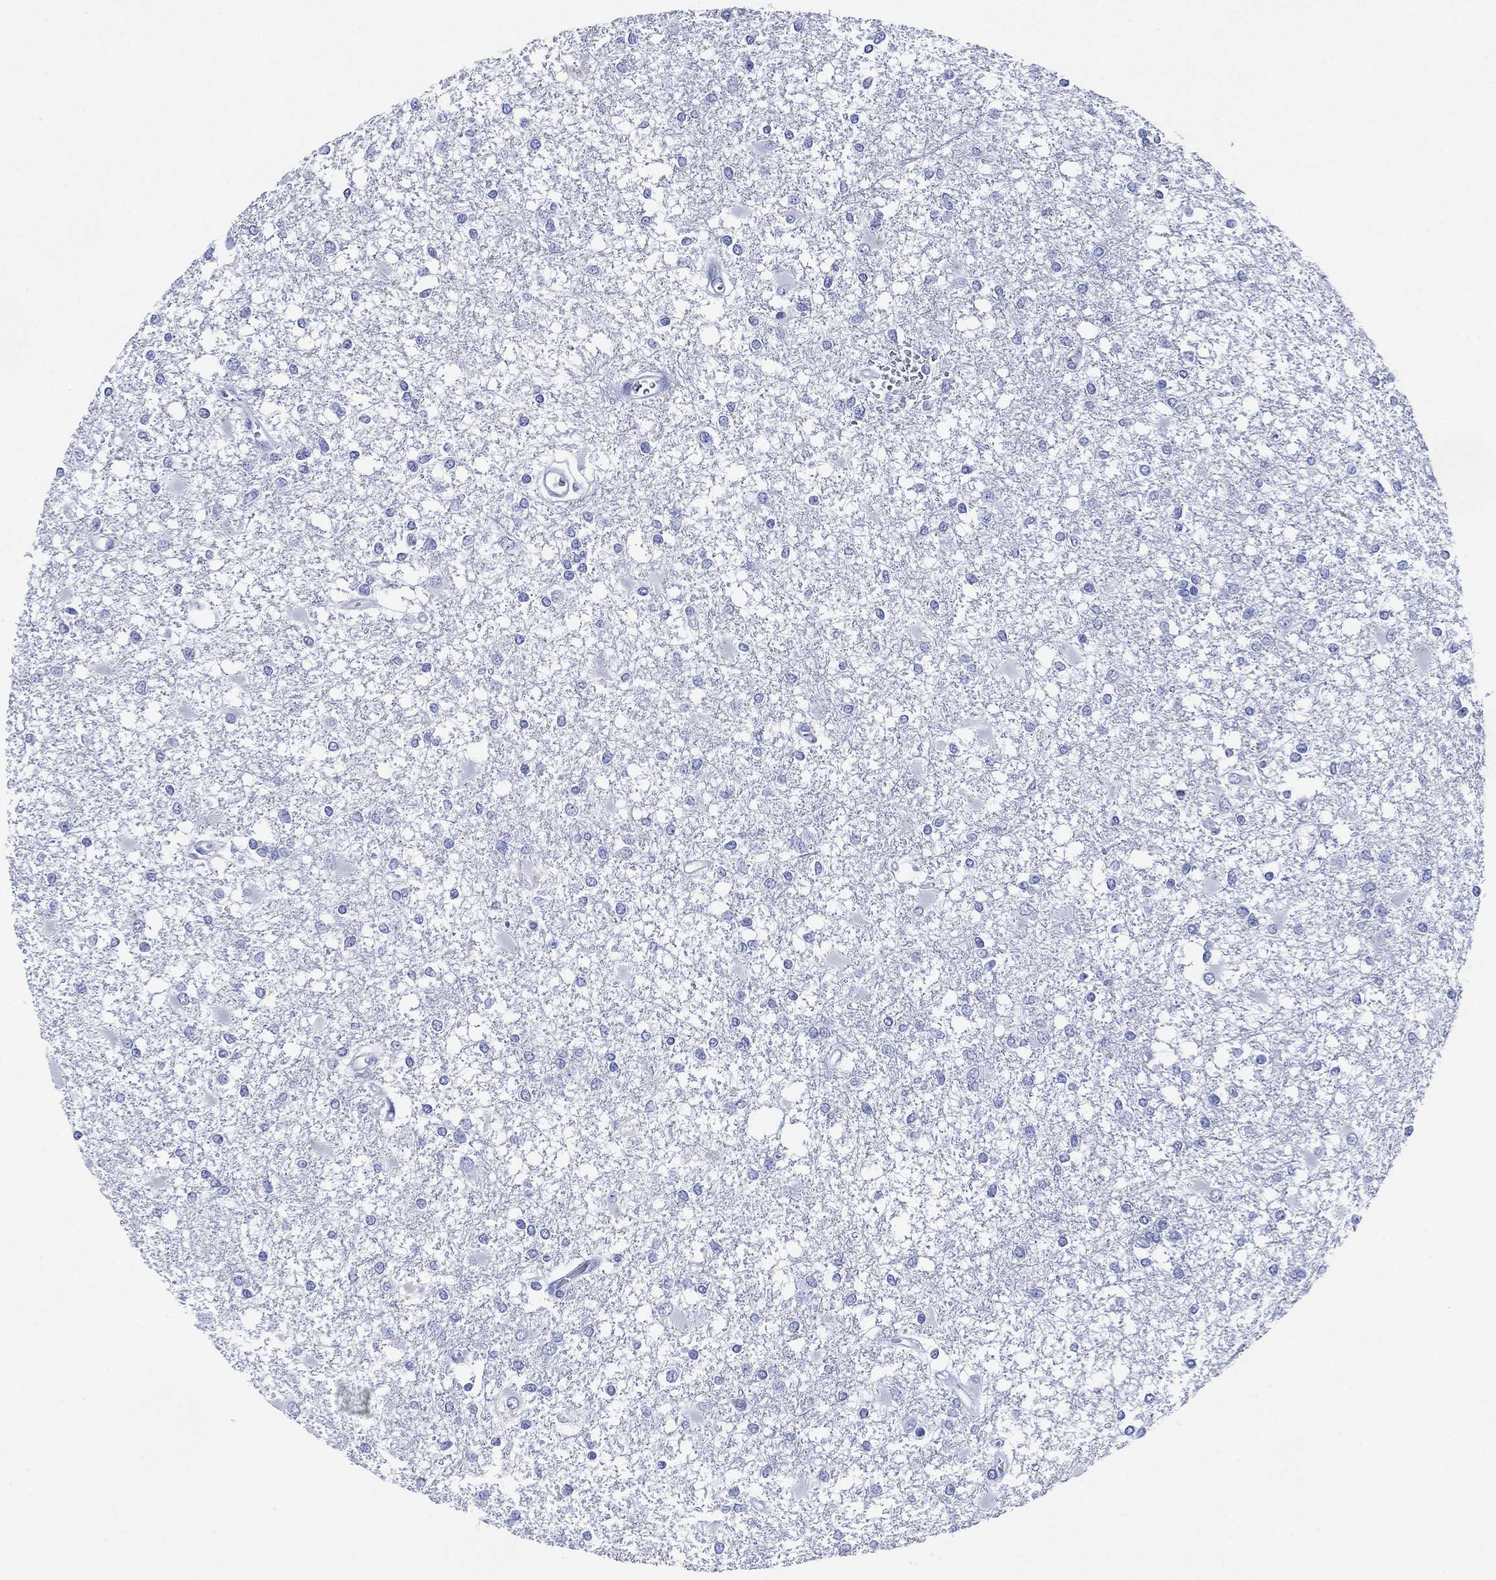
{"staining": {"intensity": "negative", "quantity": "none", "location": "none"}, "tissue": "glioma", "cell_type": "Tumor cells", "image_type": "cancer", "snomed": [{"axis": "morphology", "description": "Glioma, malignant, High grade"}, {"axis": "topography", "description": "Cerebral cortex"}], "caption": "There is no significant positivity in tumor cells of glioma.", "gene": "SIGLECL1", "patient": {"sex": "male", "age": 79}}